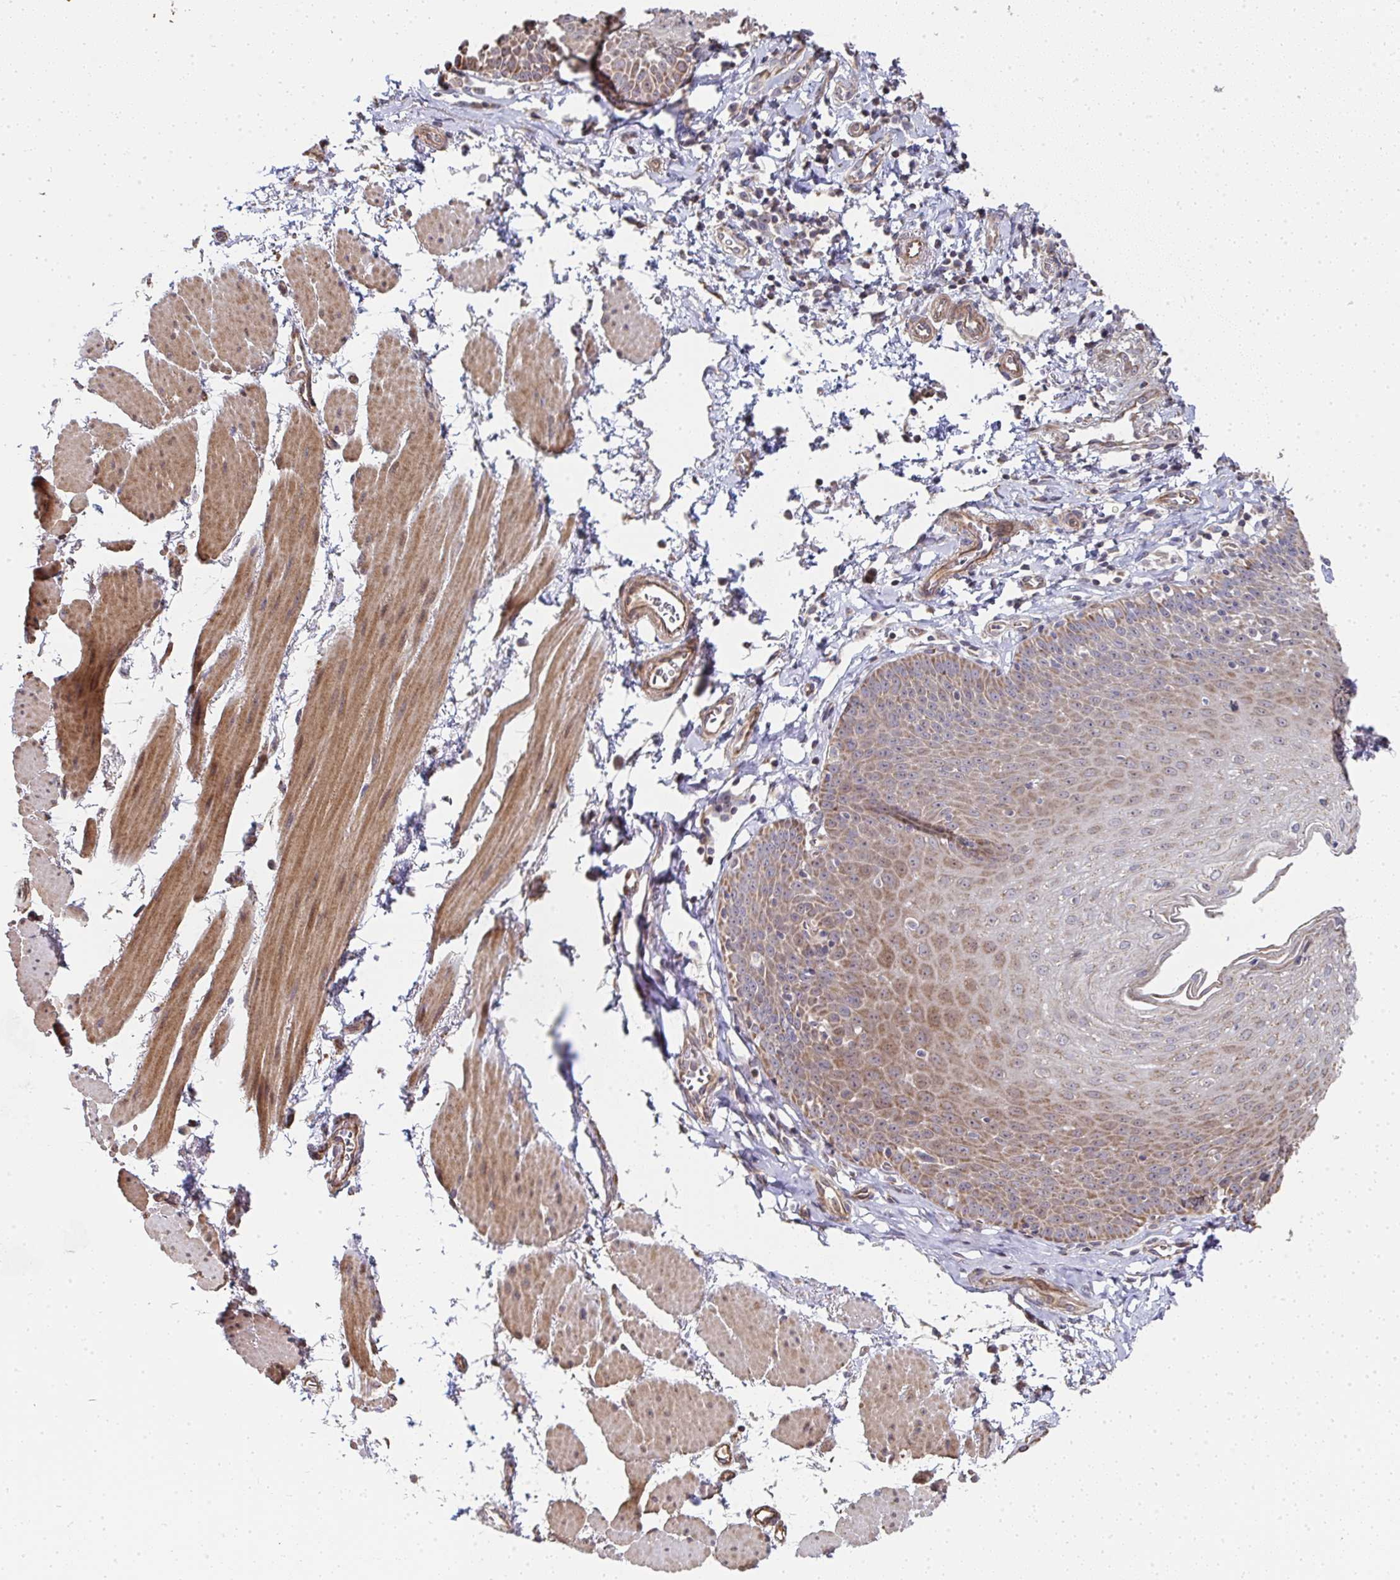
{"staining": {"intensity": "moderate", "quantity": ">75%", "location": "cytoplasmic/membranous"}, "tissue": "esophagus", "cell_type": "Squamous epithelial cells", "image_type": "normal", "snomed": [{"axis": "morphology", "description": "Normal tissue, NOS"}, {"axis": "topography", "description": "Esophagus"}], "caption": "IHC staining of benign esophagus, which reveals medium levels of moderate cytoplasmic/membranous expression in about >75% of squamous epithelial cells indicating moderate cytoplasmic/membranous protein expression. The staining was performed using DAB (3,3'-diaminobenzidine) (brown) for protein detection and nuclei were counterstained in hematoxylin (blue).", "gene": "AGTPBP1", "patient": {"sex": "female", "age": 81}}